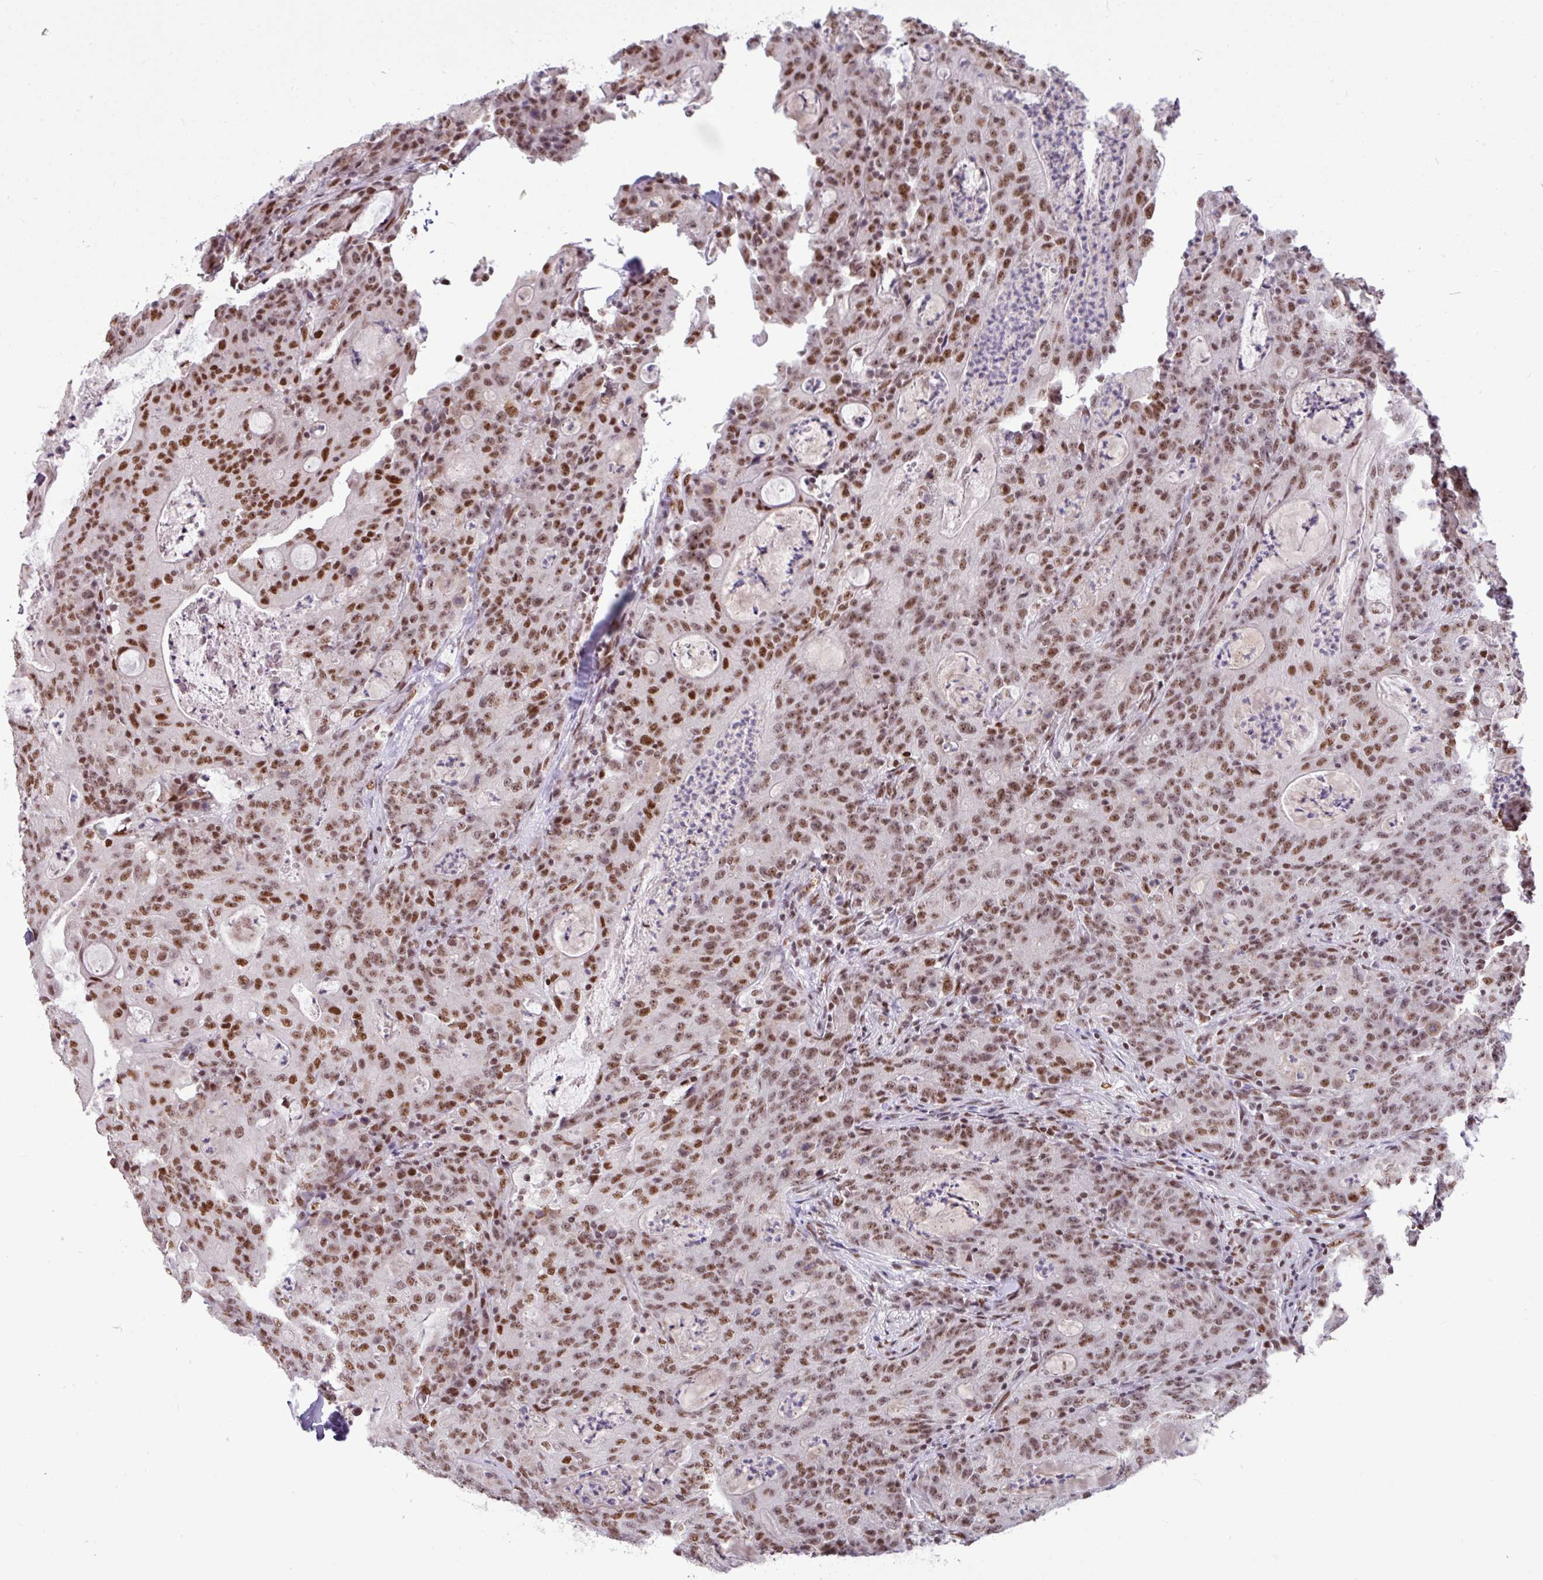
{"staining": {"intensity": "moderate", "quantity": ">75%", "location": "nuclear"}, "tissue": "colorectal cancer", "cell_type": "Tumor cells", "image_type": "cancer", "snomed": [{"axis": "morphology", "description": "Adenocarcinoma, NOS"}, {"axis": "topography", "description": "Colon"}], "caption": "A histopathology image of adenocarcinoma (colorectal) stained for a protein shows moderate nuclear brown staining in tumor cells. (brown staining indicates protein expression, while blue staining denotes nuclei).", "gene": "TDG", "patient": {"sex": "male", "age": 83}}